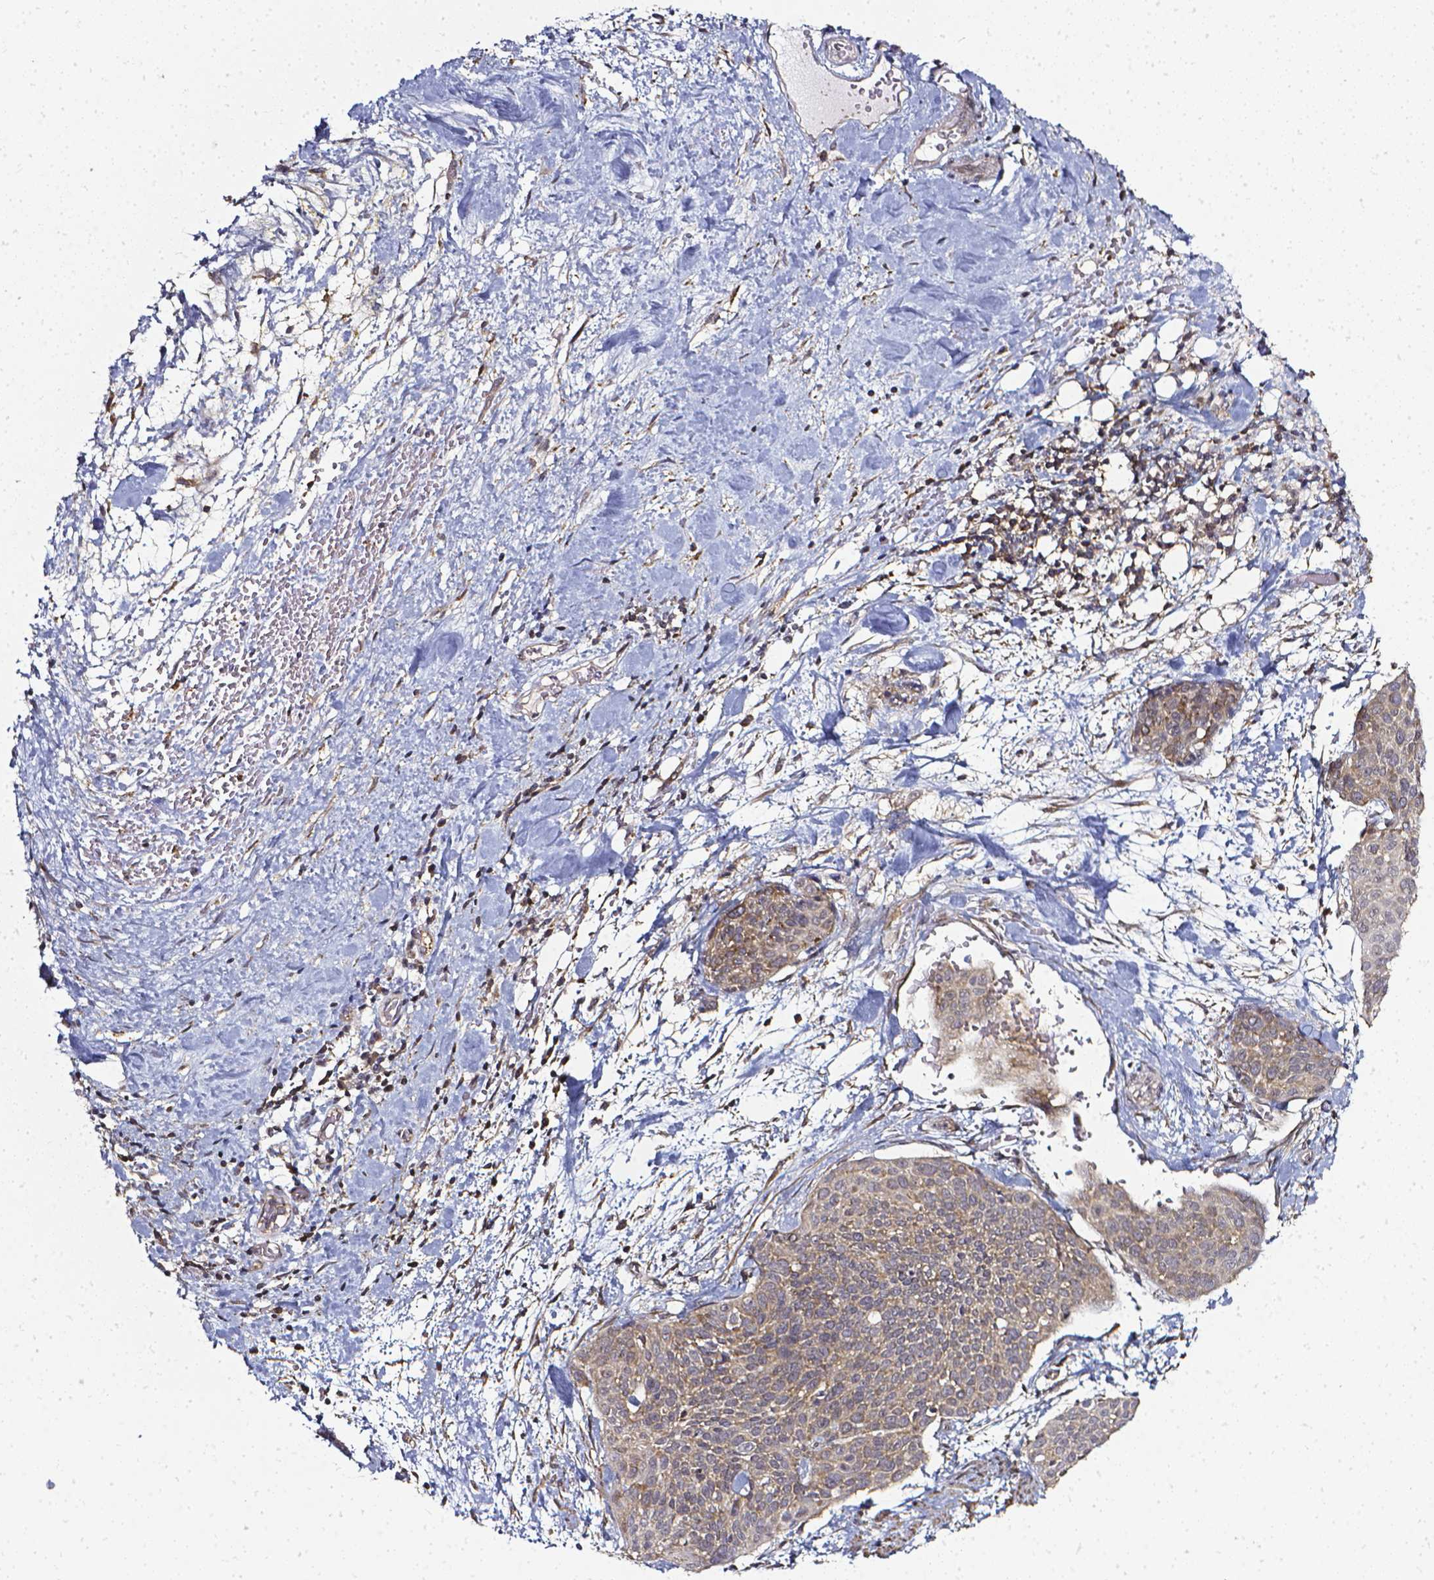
{"staining": {"intensity": "weak", "quantity": ">75%", "location": "cytoplasmic/membranous"}, "tissue": "cervical cancer", "cell_type": "Tumor cells", "image_type": "cancer", "snomed": [{"axis": "morphology", "description": "Squamous cell carcinoma, NOS"}, {"axis": "topography", "description": "Cervix"}], "caption": "Protein expression analysis of human squamous cell carcinoma (cervical) reveals weak cytoplasmic/membranous positivity in about >75% of tumor cells. (DAB (3,3'-diaminobenzidine) = brown stain, brightfield microscopy at high magnification).", "gene": "PRAG1", "patient": {"sex": "female", "age": 39}}